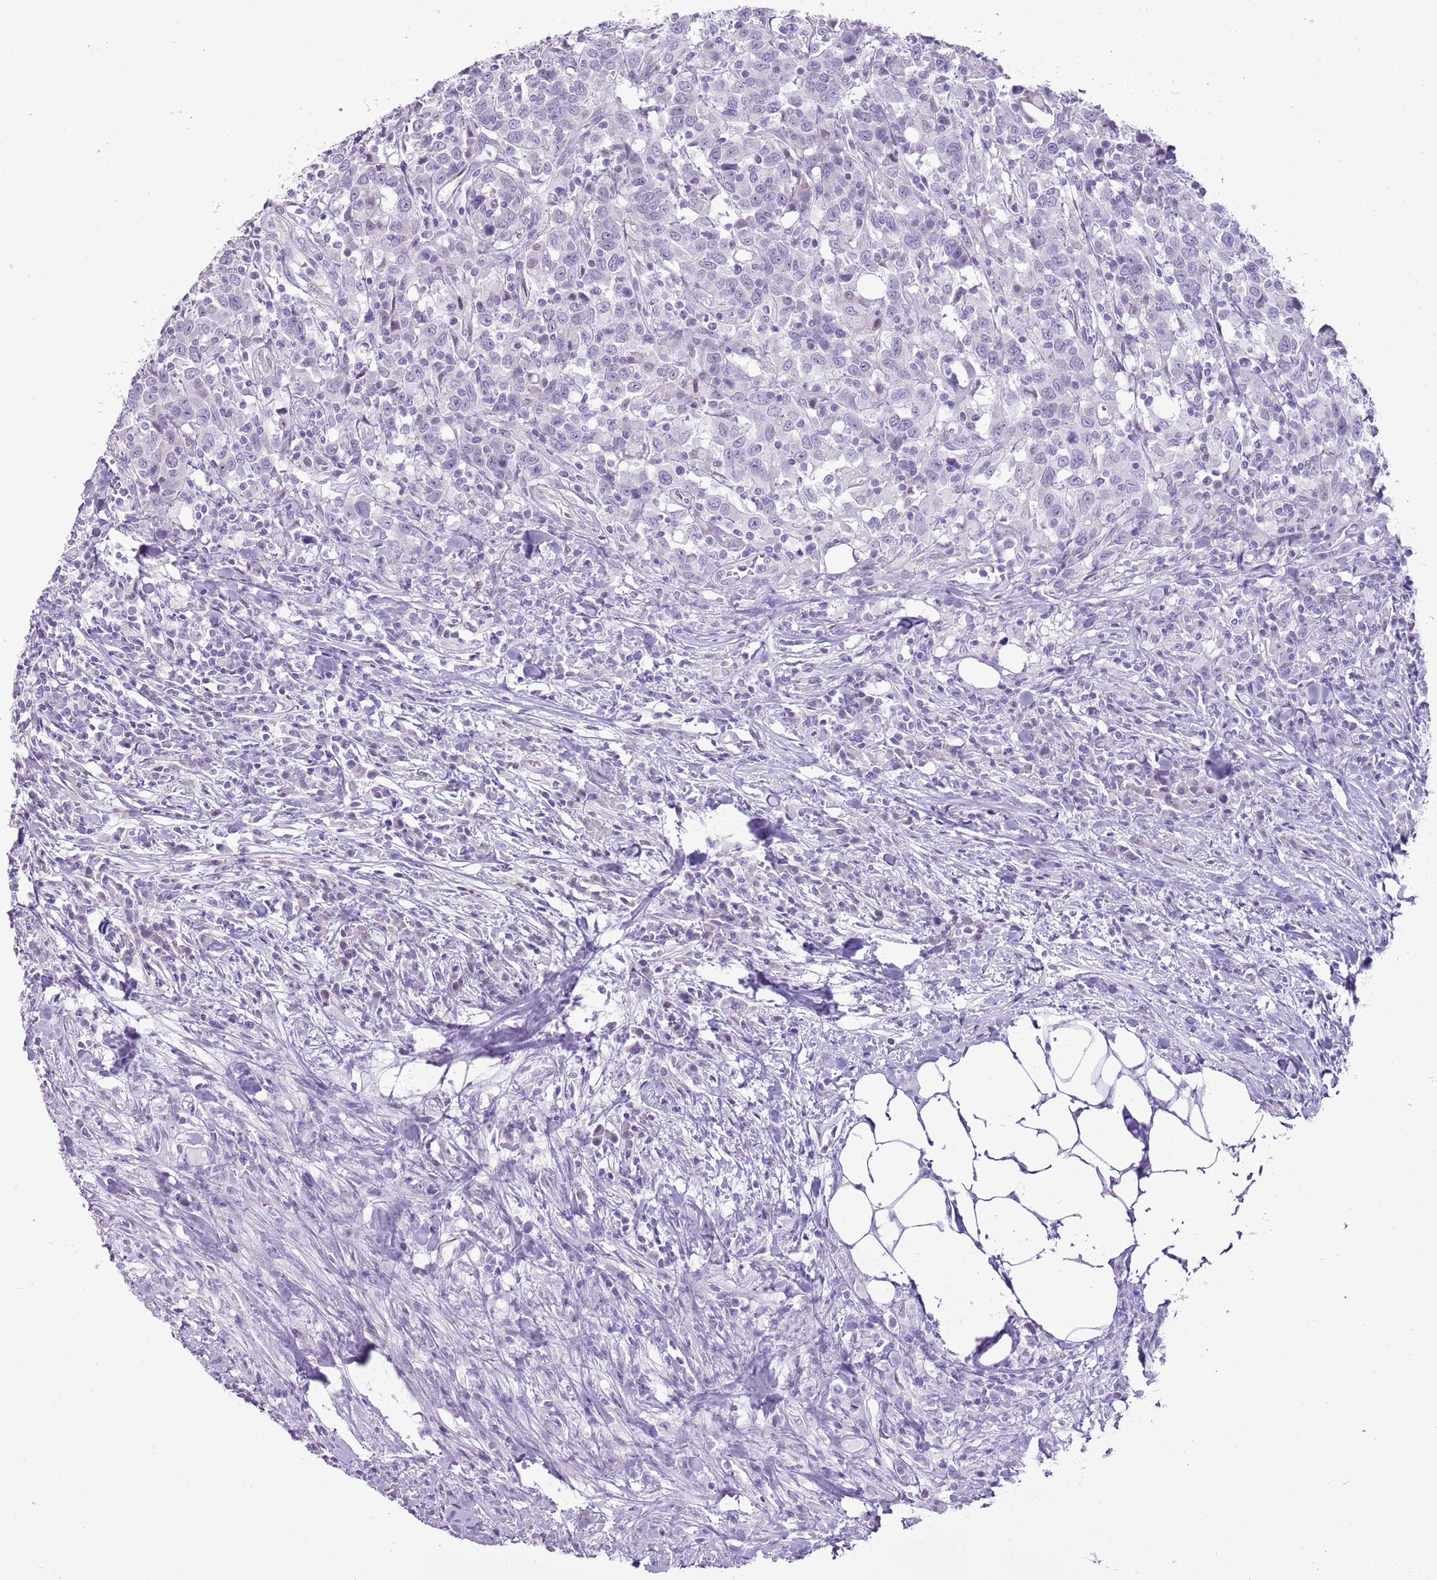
{"staining": {"intensity": "negative", "quantity": "none", "location": "none"}, "tissue": "urothelial cancer", "cell_type": "Tumor cells", "image_type": "cancer", "snomed": [{"axis": "morphology", "description": "Urothelial carcinoma, High grade"}, {"axis": "topography", "description": "Urinary bladder"}], "caption": "IHC of human urothelial carcinoma (high-grade) demonstrates no positivity in tumor cells.", "gene": "RPL3L", "patient": {"sex": "male", "age": 61}}